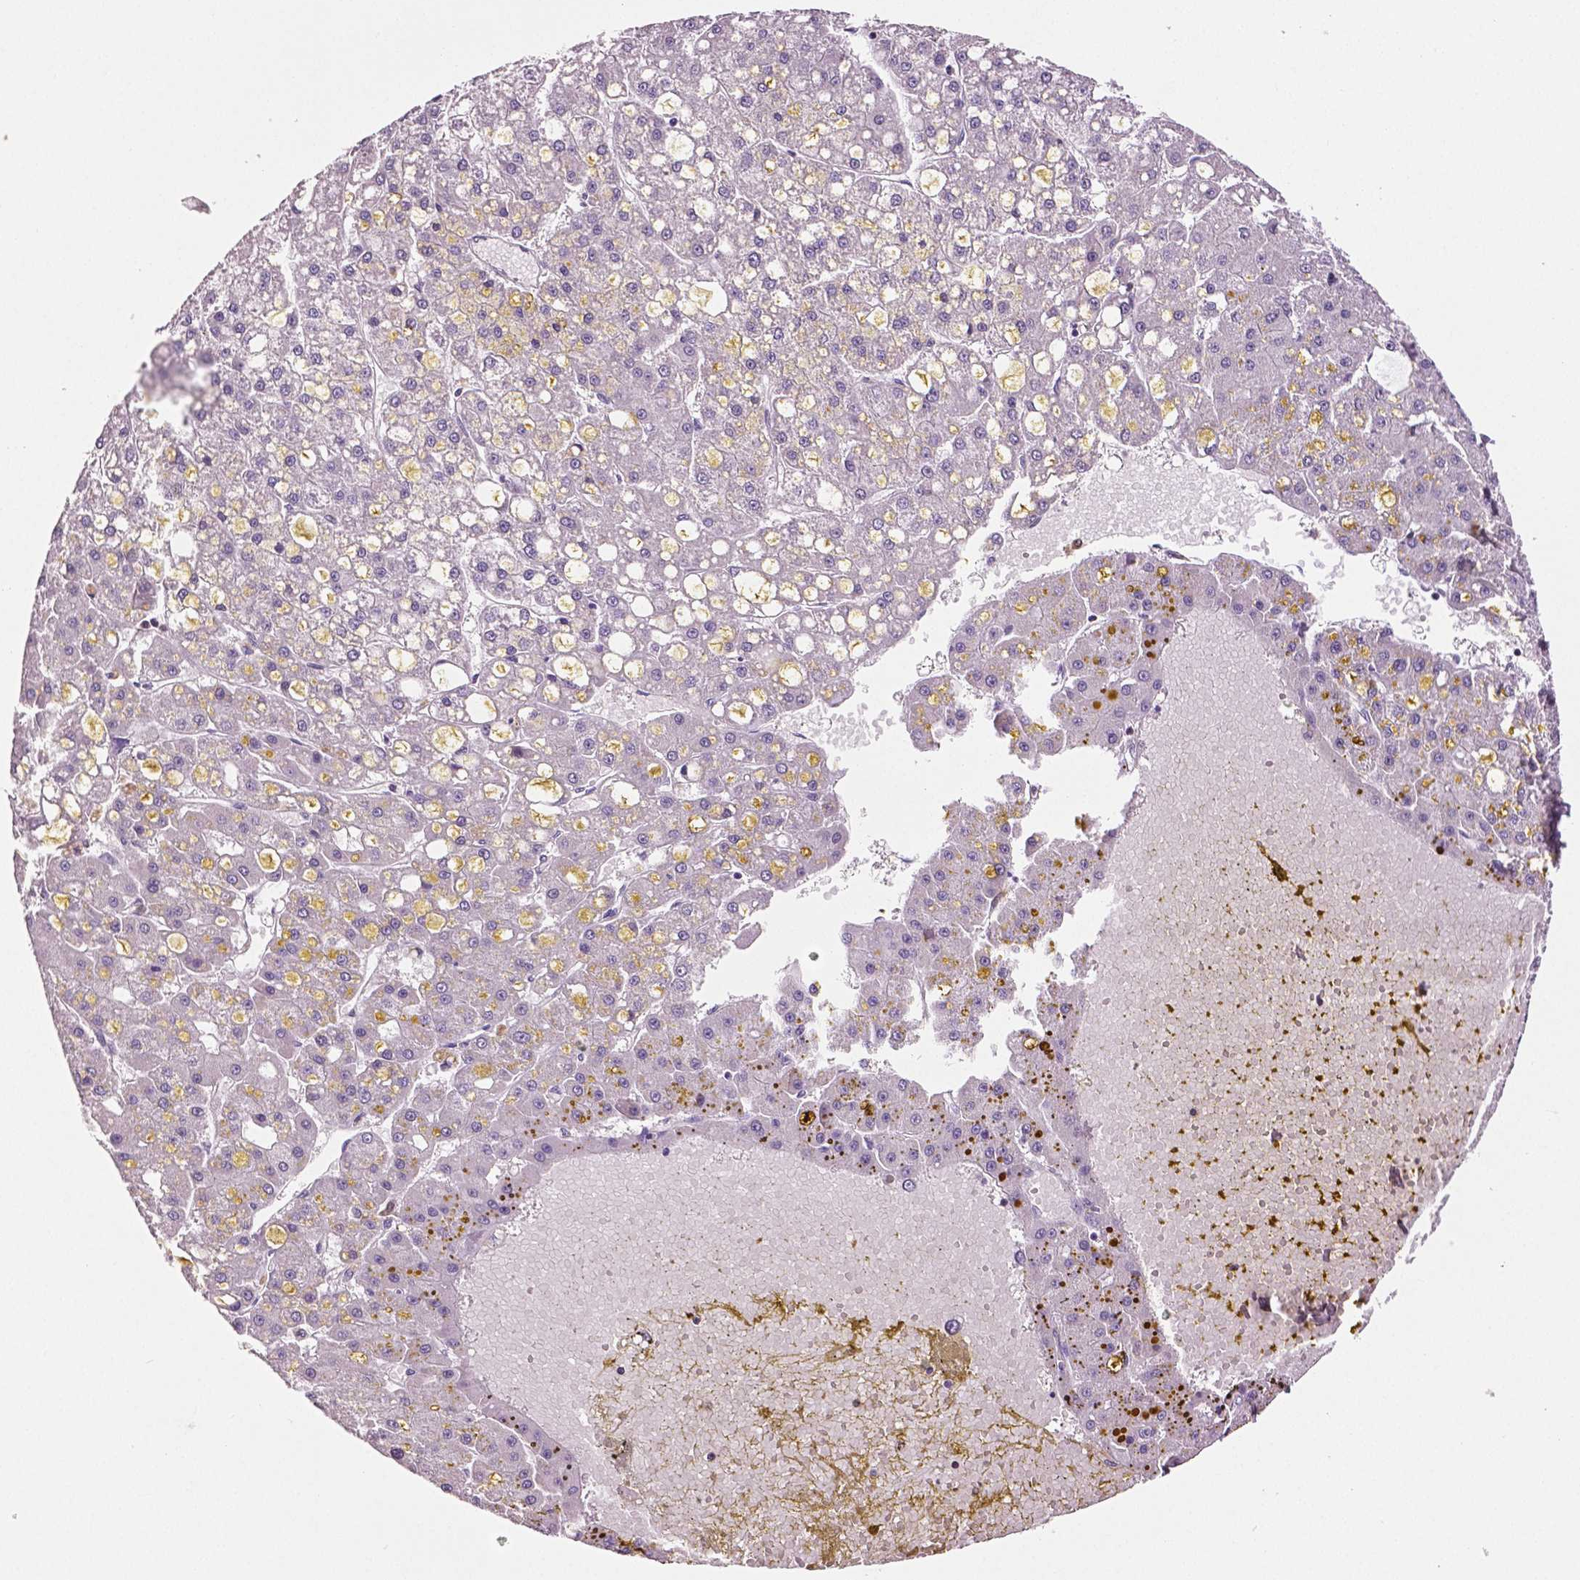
{"staining": {"intensity": "negative", "quantity": "none", "location": "none"}, "tissue": "liver cancer", "cell_type": "Tumor cells", "image_type": "cancer", "snomed": [{"axis": "morphology", "description": "Carcinoma, Hepatocellular, NOS"}, {"axis": "topography", "description": "Liver"}], "caption": "Liver cancer (hepatocellular carcinoma) was stained to show a protein in brown. There is no significant expression in tumor cells. Brightfield microscopy of immunohistochemistry (IHC) stained with DAB (3,3'-diaminobenzidine) (brown) and hematoxylin (blue), captured at high magnification.", "gene": "PHGDH", "patient": {"sex": "male", "age": 67}}